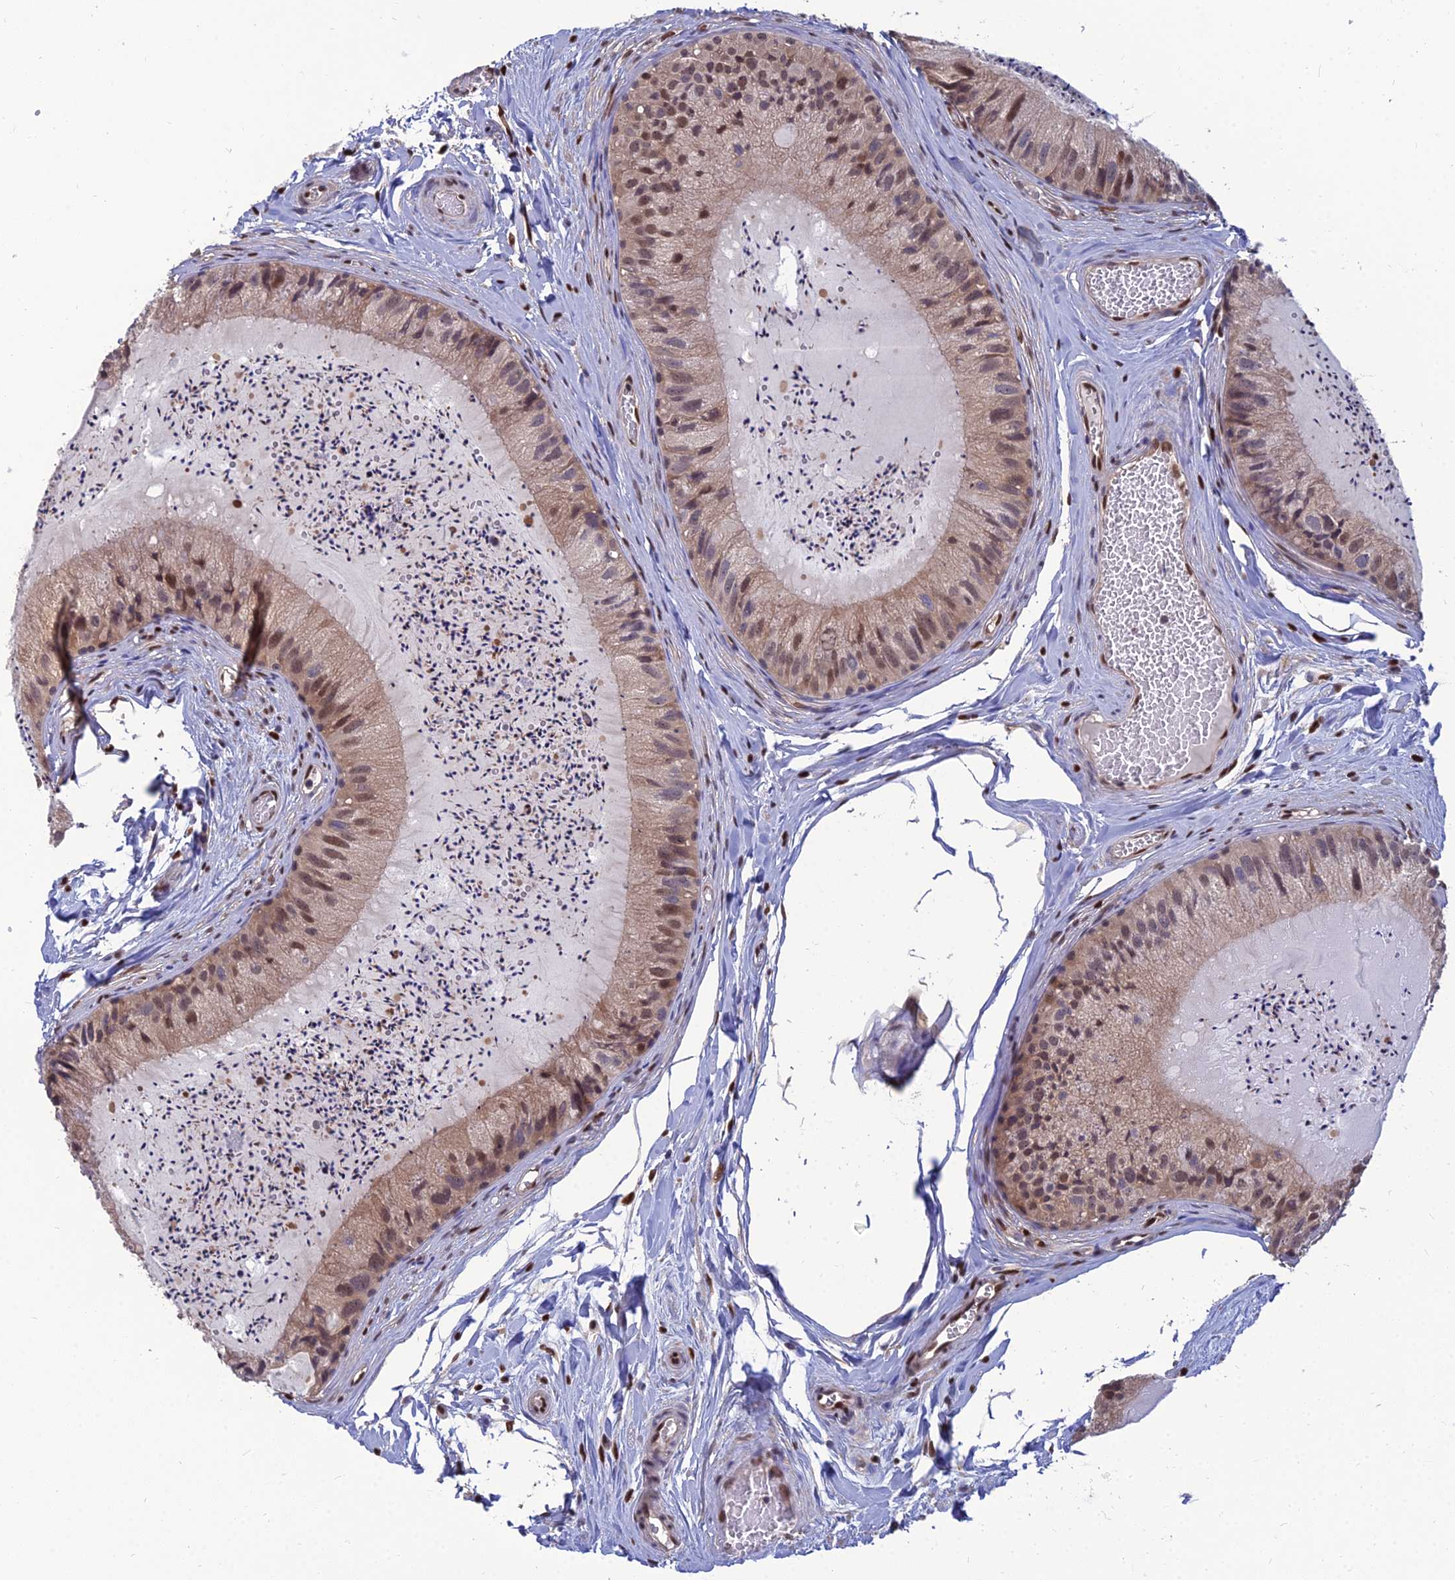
{"staining": {"intensity": "moderate", "quantity": ">75%", "location": "cytoplasmic/membranous,nuclear"}, "tissue": "epididymis", "cell_type": "Glandular cells", "image_type": "normal", "snomed": [{"axis": "morphology", "description": "Normal tissue, NOS"}, {"axis": "topography", "description": "Epididymis"}], "caption": "An IHC image of benign tissue is shown. Protein staining in brown highlights moderate cytoplasmic/membranous,nuclear positivity in epididymis within glandular cells. (Brightfield microscopy of DAB IHC at high magnification).", "gene": "DNPEP", "patient": {"sex": "male", "age": 31}}